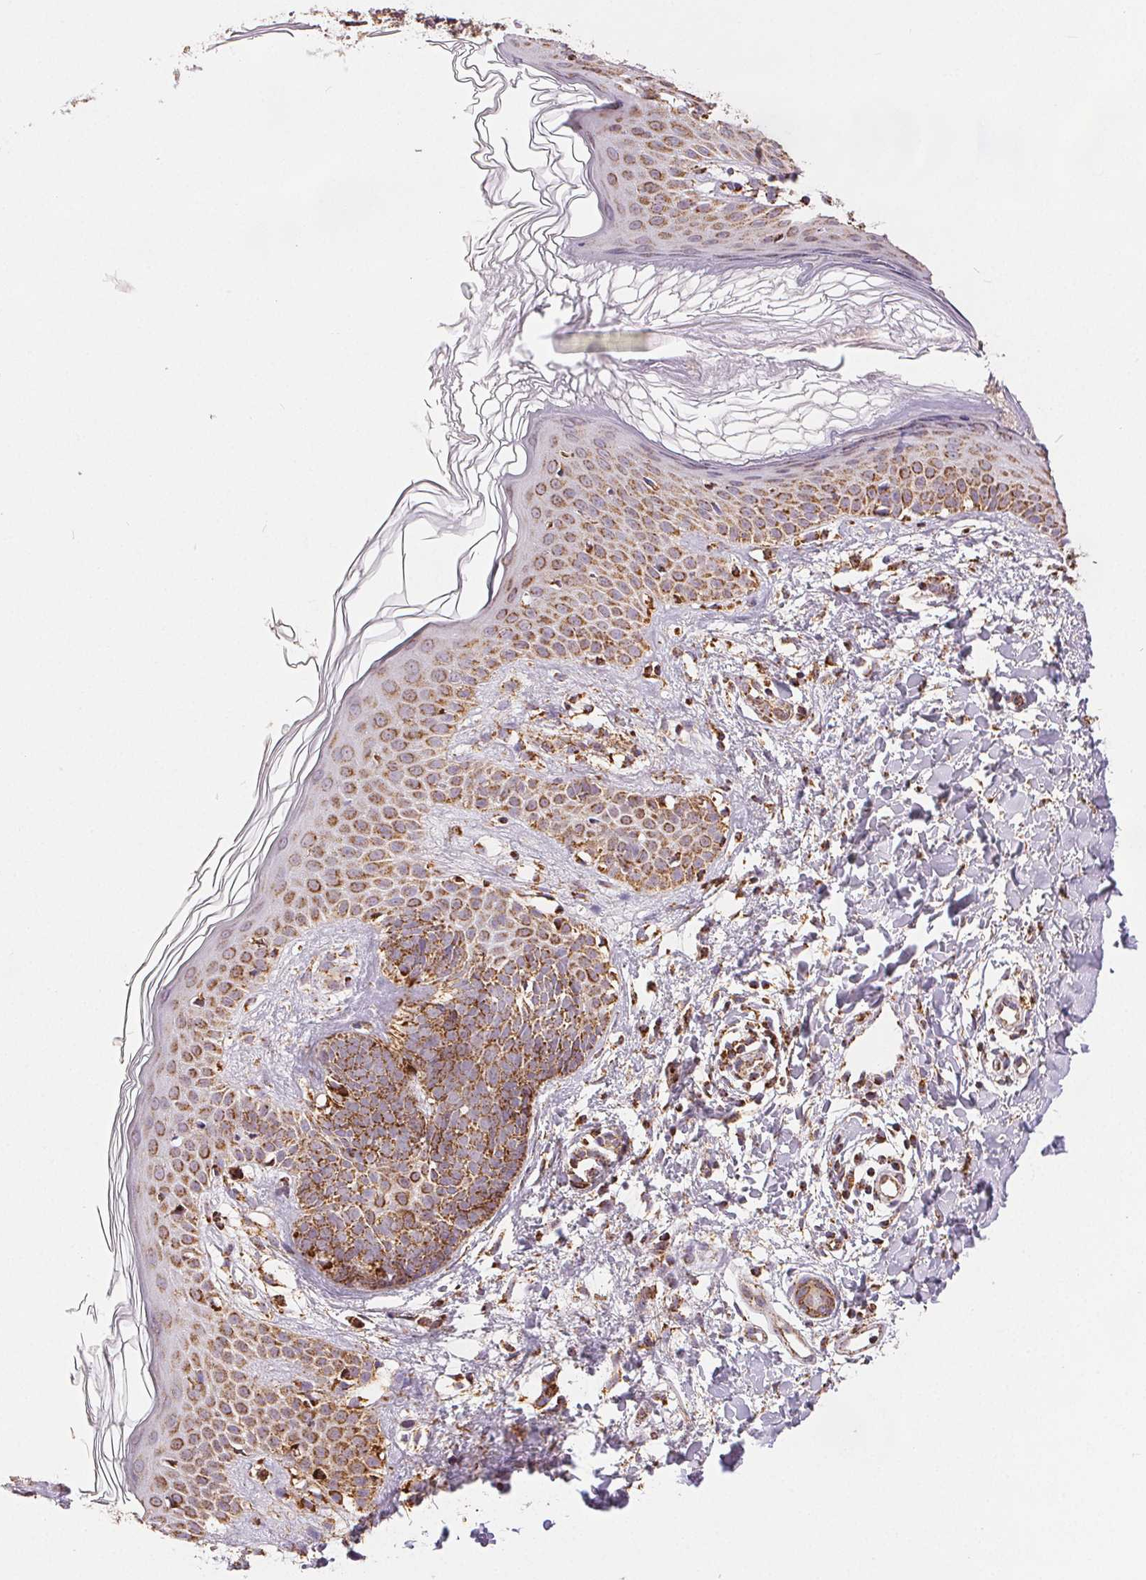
{"staining": {"intensity": "moderate", "quantity": ">75%", "location": "cytoplasmic/membranous"}, "tissue": "skin cancer", "cell_type": "Tumor cells", "image_type": "cancer", "snomed": [{"axis": "morphology", "description": "Basal cell carcinoma"}, {"axis": "topography", "description": "Skin"}], "caption": "The immunohistochemical stain labels moderate cytoplasmic/membranous expression in tumor cells of skin basal cell carcinoma tissue.", "gene": "SDHB", "patient": {"sex": "female", "age": 51}}